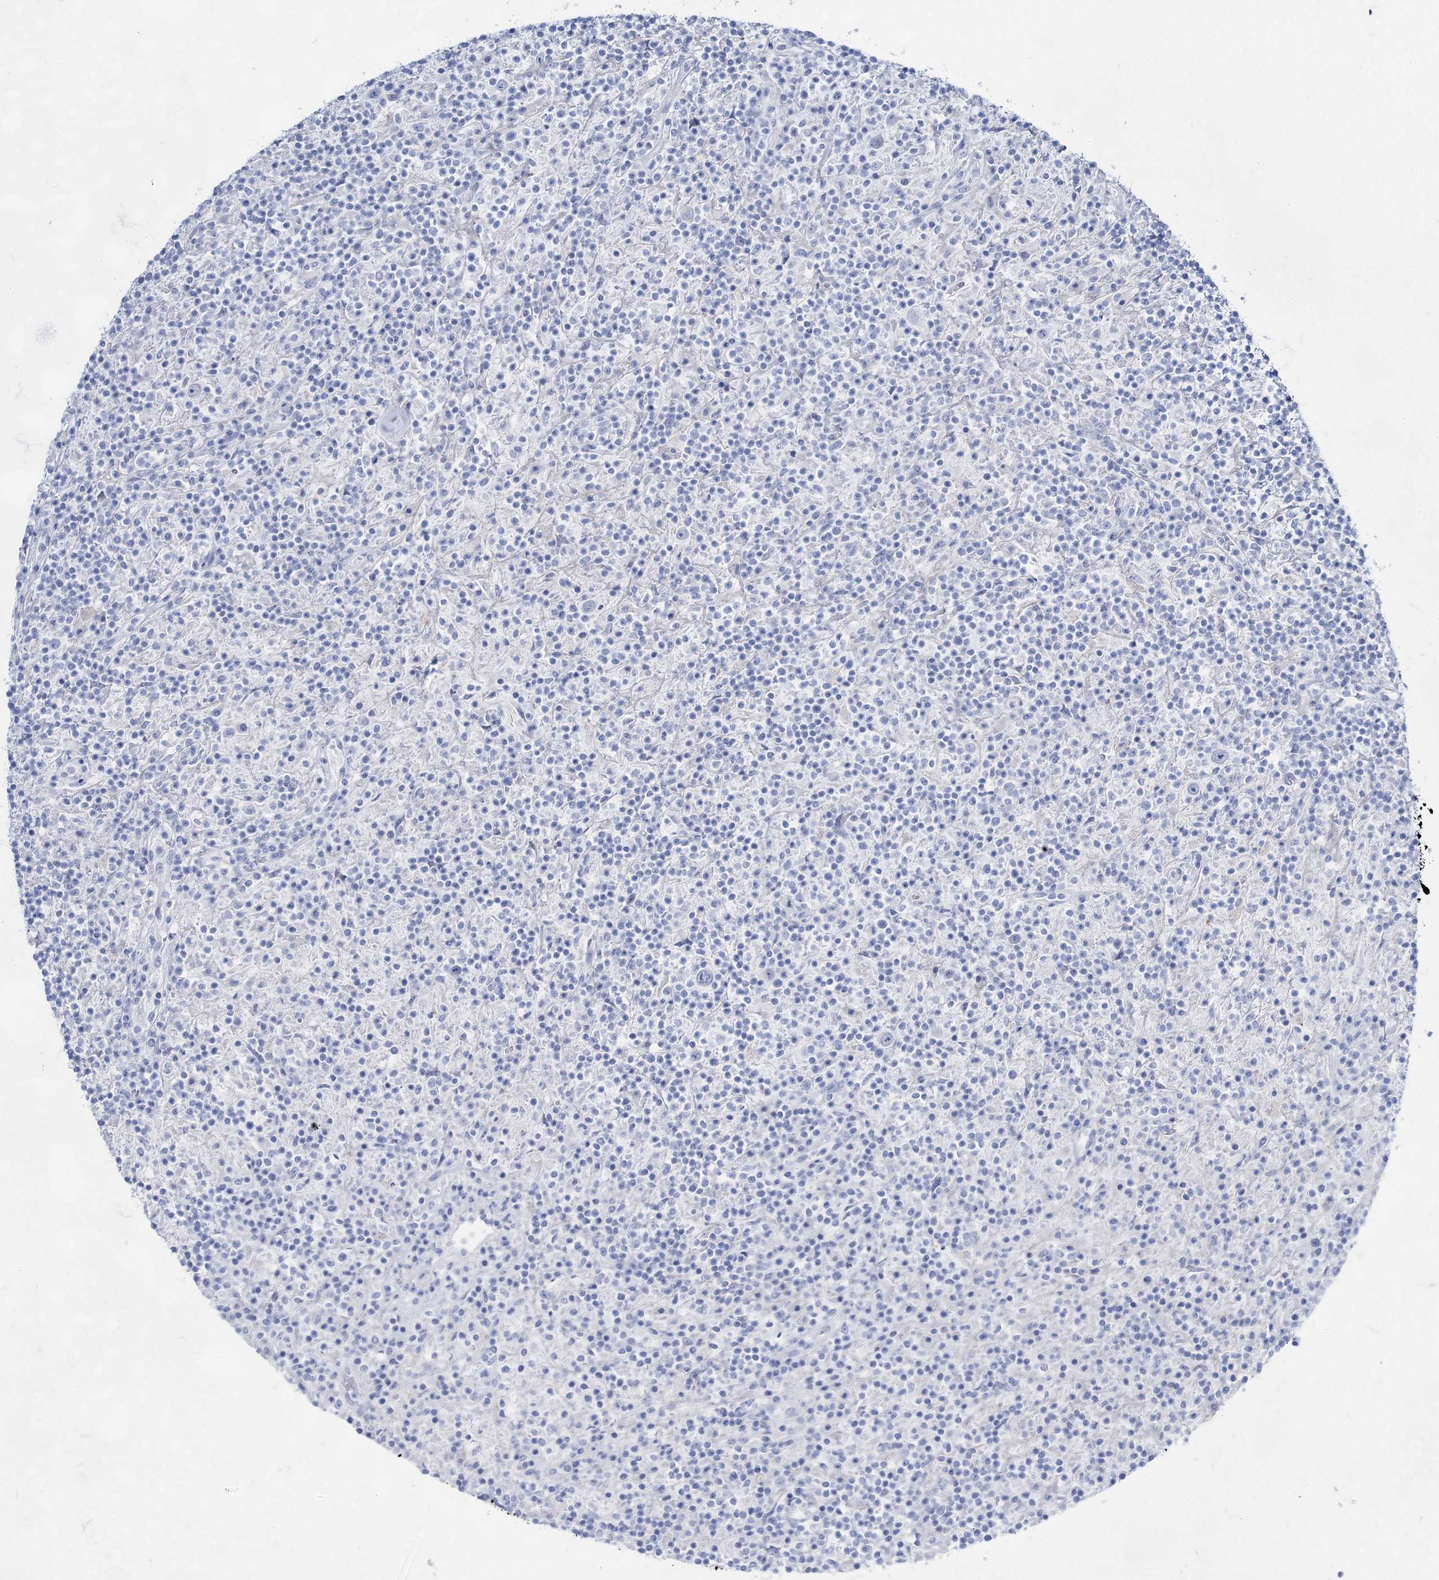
{"staining": {"intensity": "negative", "quantity": "none", "location": "none"}, "tissue": "lymphoma", "cell_type": "Tumor cells", "image_type": "cancer", "snomed": [{"axis": "morphology", "description": "Hodgkin's disease, NOS"}, {"axis": "topography", "description": "Lymph node"}], "caption": "Lymphoma was stained to show a protein in brown. There is no significant positivity in tumor cells.", "gene": "ACRV1", "patient": {"sex": "male", "age": 70}}